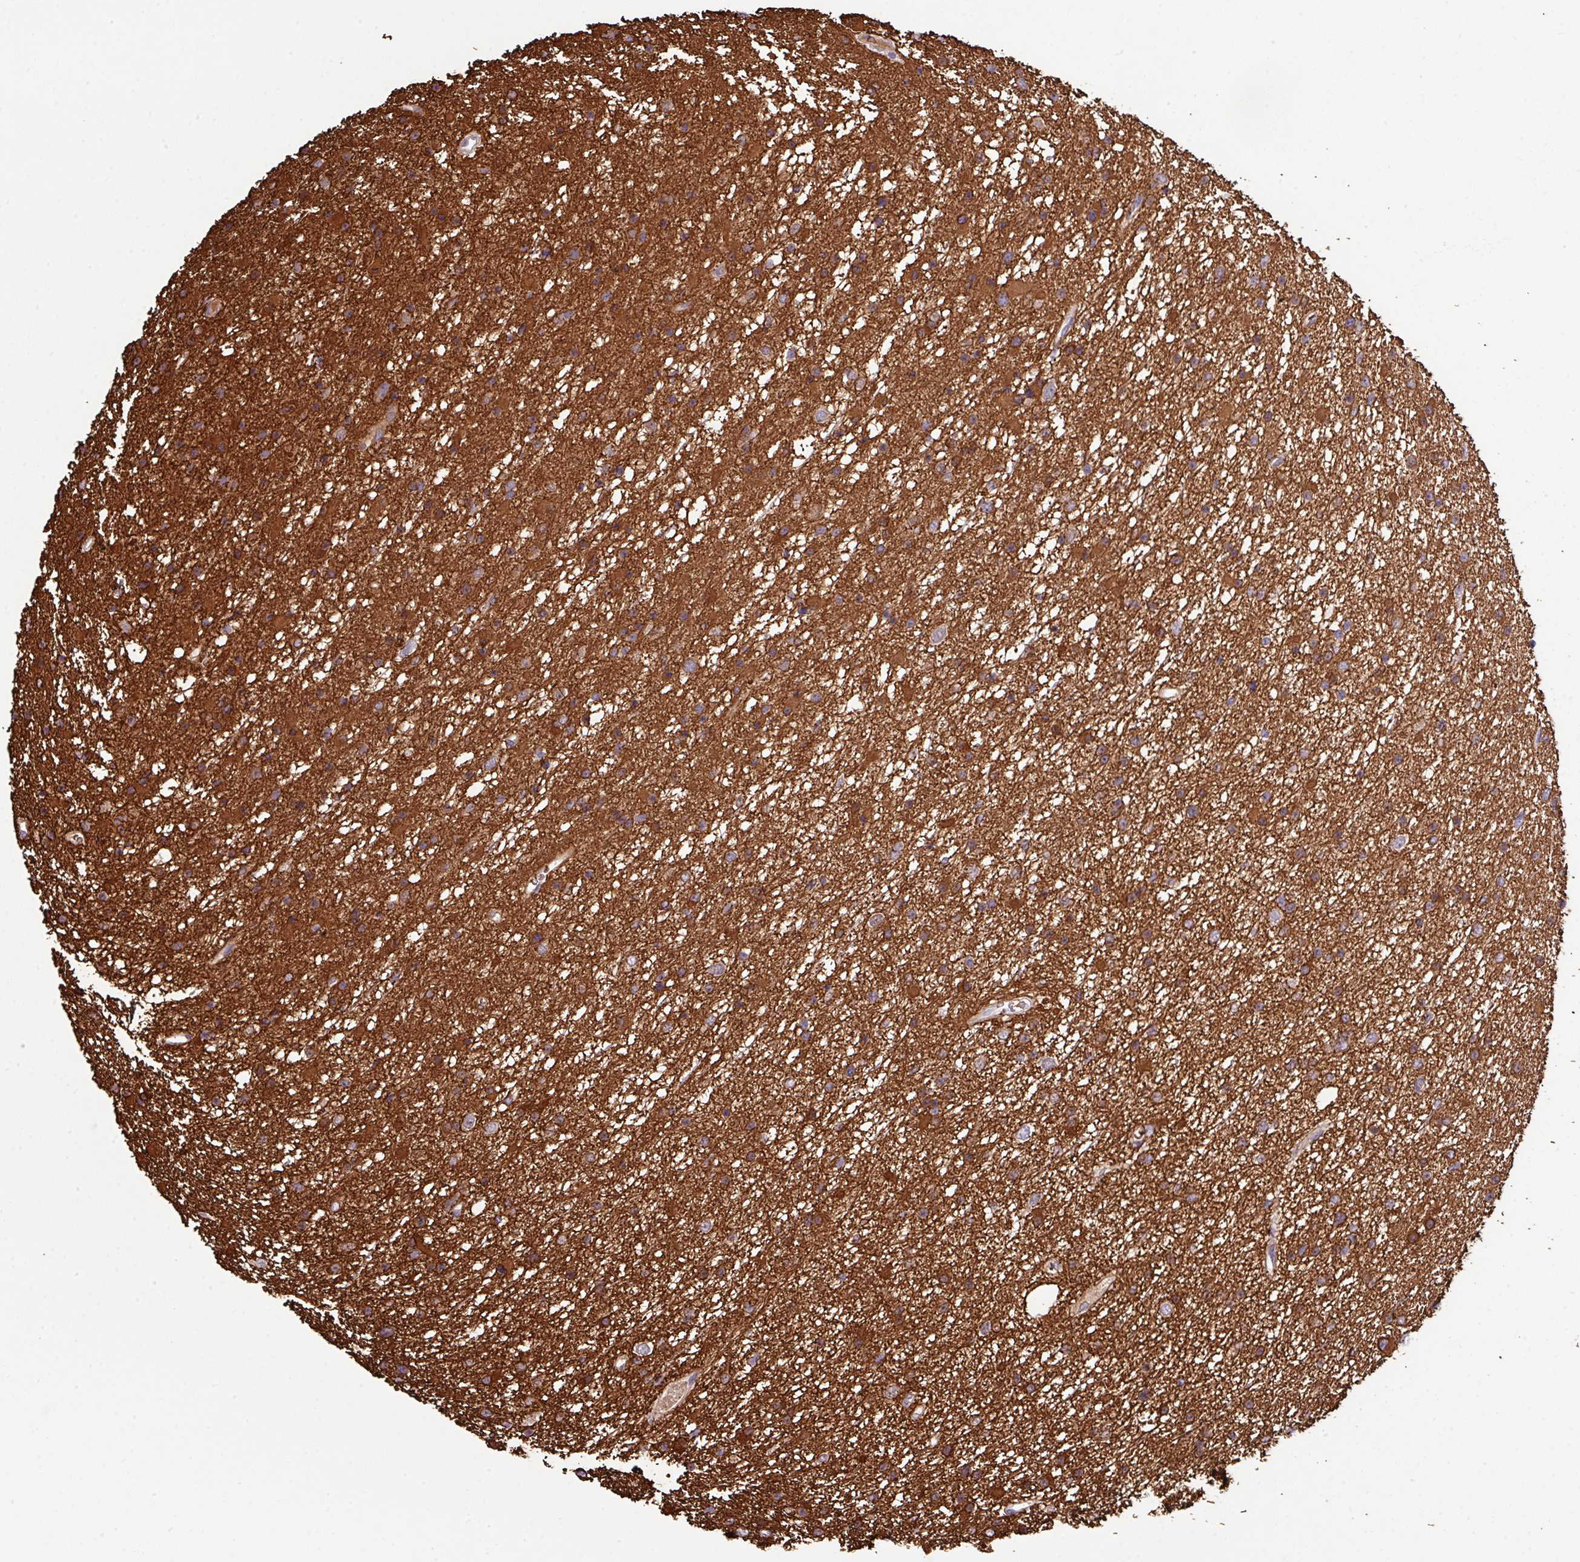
{"staining": {"intensity": "strong", "quantity": ">75%", "location": "cytoplasmic/membranous"}, "tissue": "glioma", "cell_type": "Tumor cells", "image_type": "cancer", "snomed": [{"axis": "morphology", "description": "Glioma, malignant, Low grade"}, {"axis": "topography", "description": "Cerebral cortex"}], "caption": "Immunohistochemical staining of human malignant glioma (low-grade) shows high levels of strong cytoplasmic/membranous protein positivity in approximately >75% of tumor cells.", "gene": "DNAL1", "patient": {"sex": "female", "age": 39}}